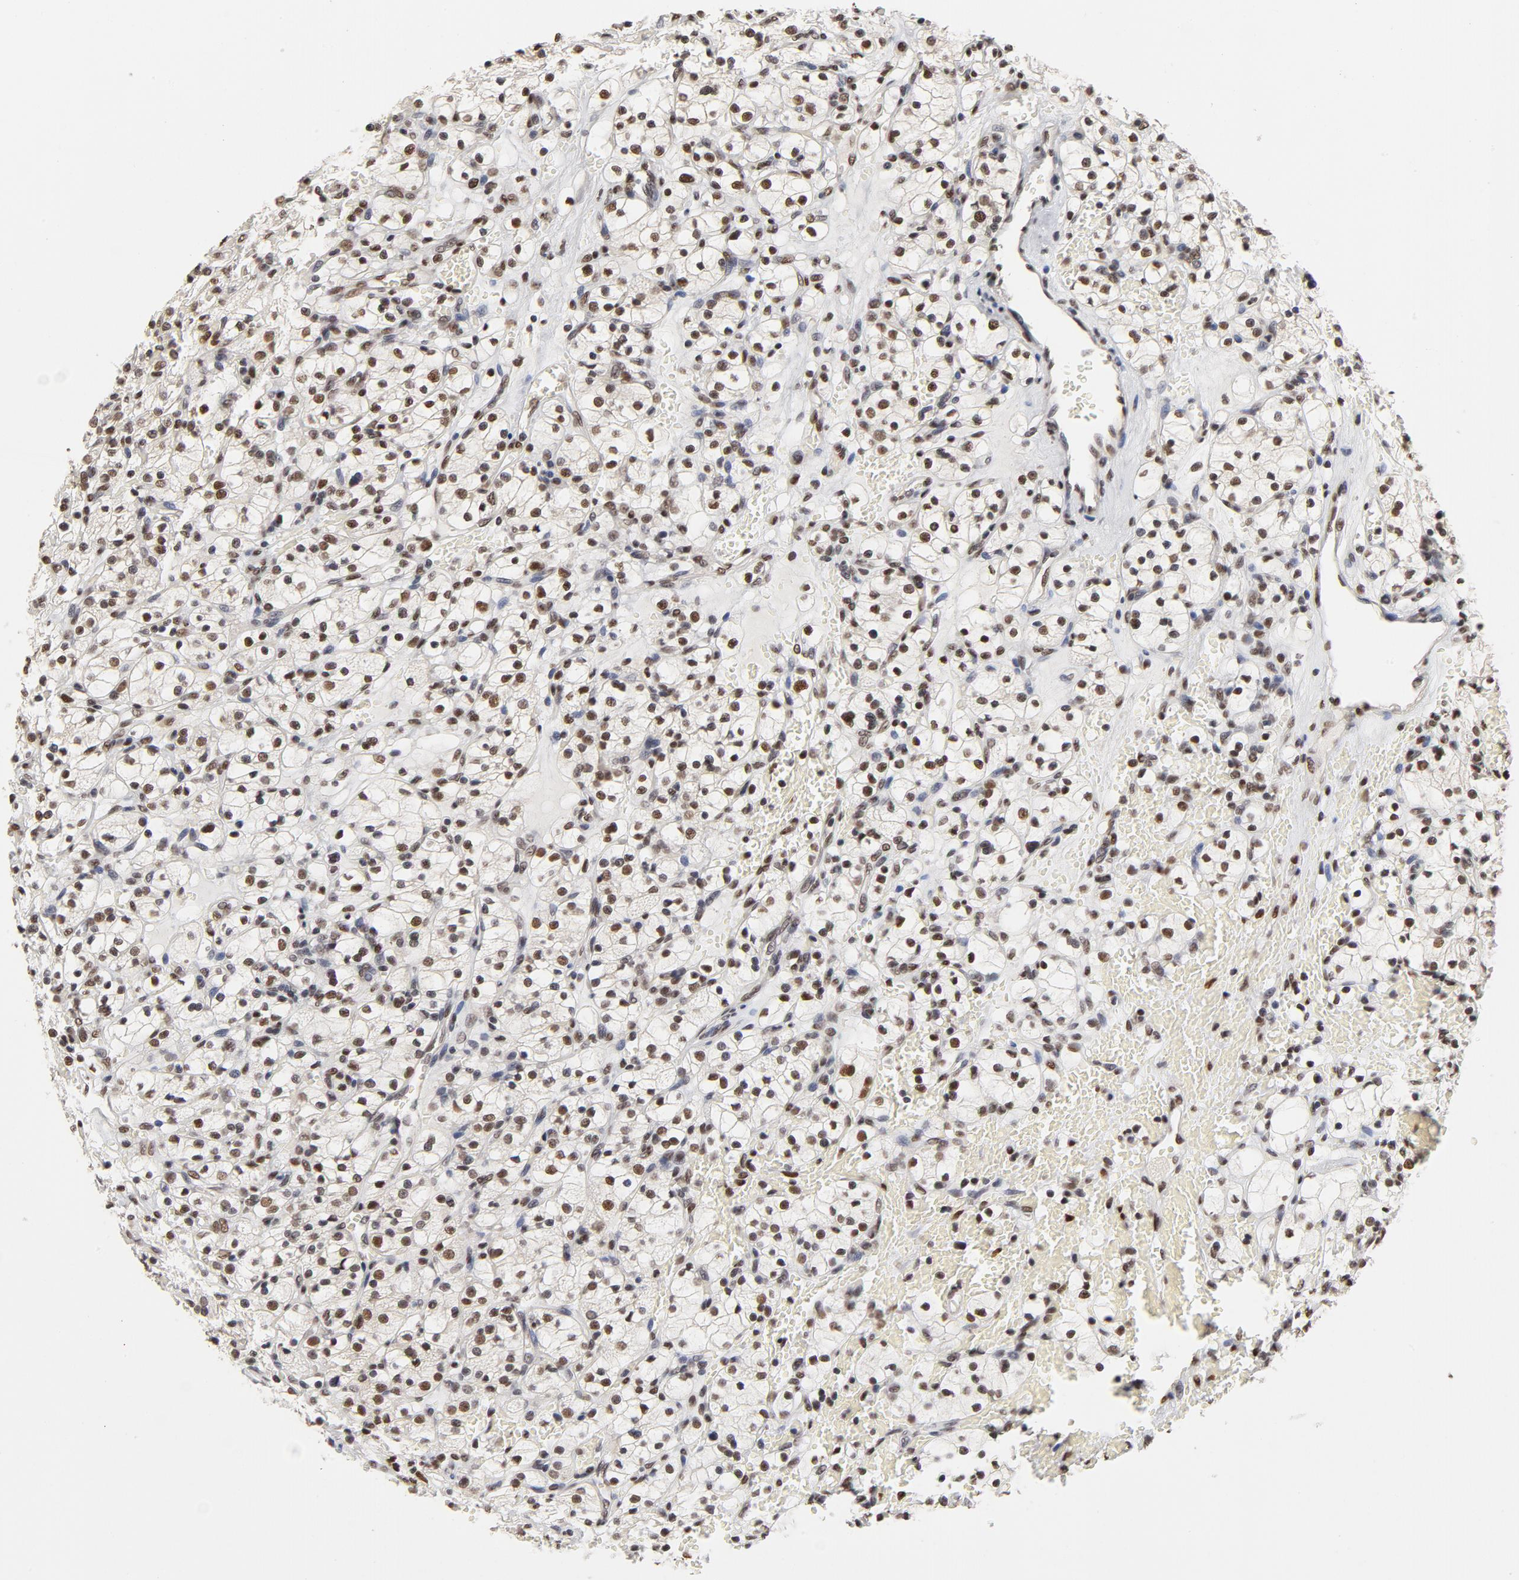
{"staining": {"intensity": "moderate", "quantity": ">75%", "location": "nuclear"}, "tissue": "renal cancer", "cell_type": "Tumor cells", "image_type": "cancer", "snomed": [{"axis": "morphology", "description": "Adenocarcinoma, NOS"}, {"axis": "topography", "description": "Kidney"}], "caption": "IHC histopathology image of neoplastic tissue: renal adenocarcinoma stained using immunohistochemistry (IHC) shows medium levels of moderate protein expression localized specifically in the nuclear of tumor cells, appearing as a nuclear brown color.", "gene": "TP53BP1", "patient": {"sex": "female", "age": 83}}